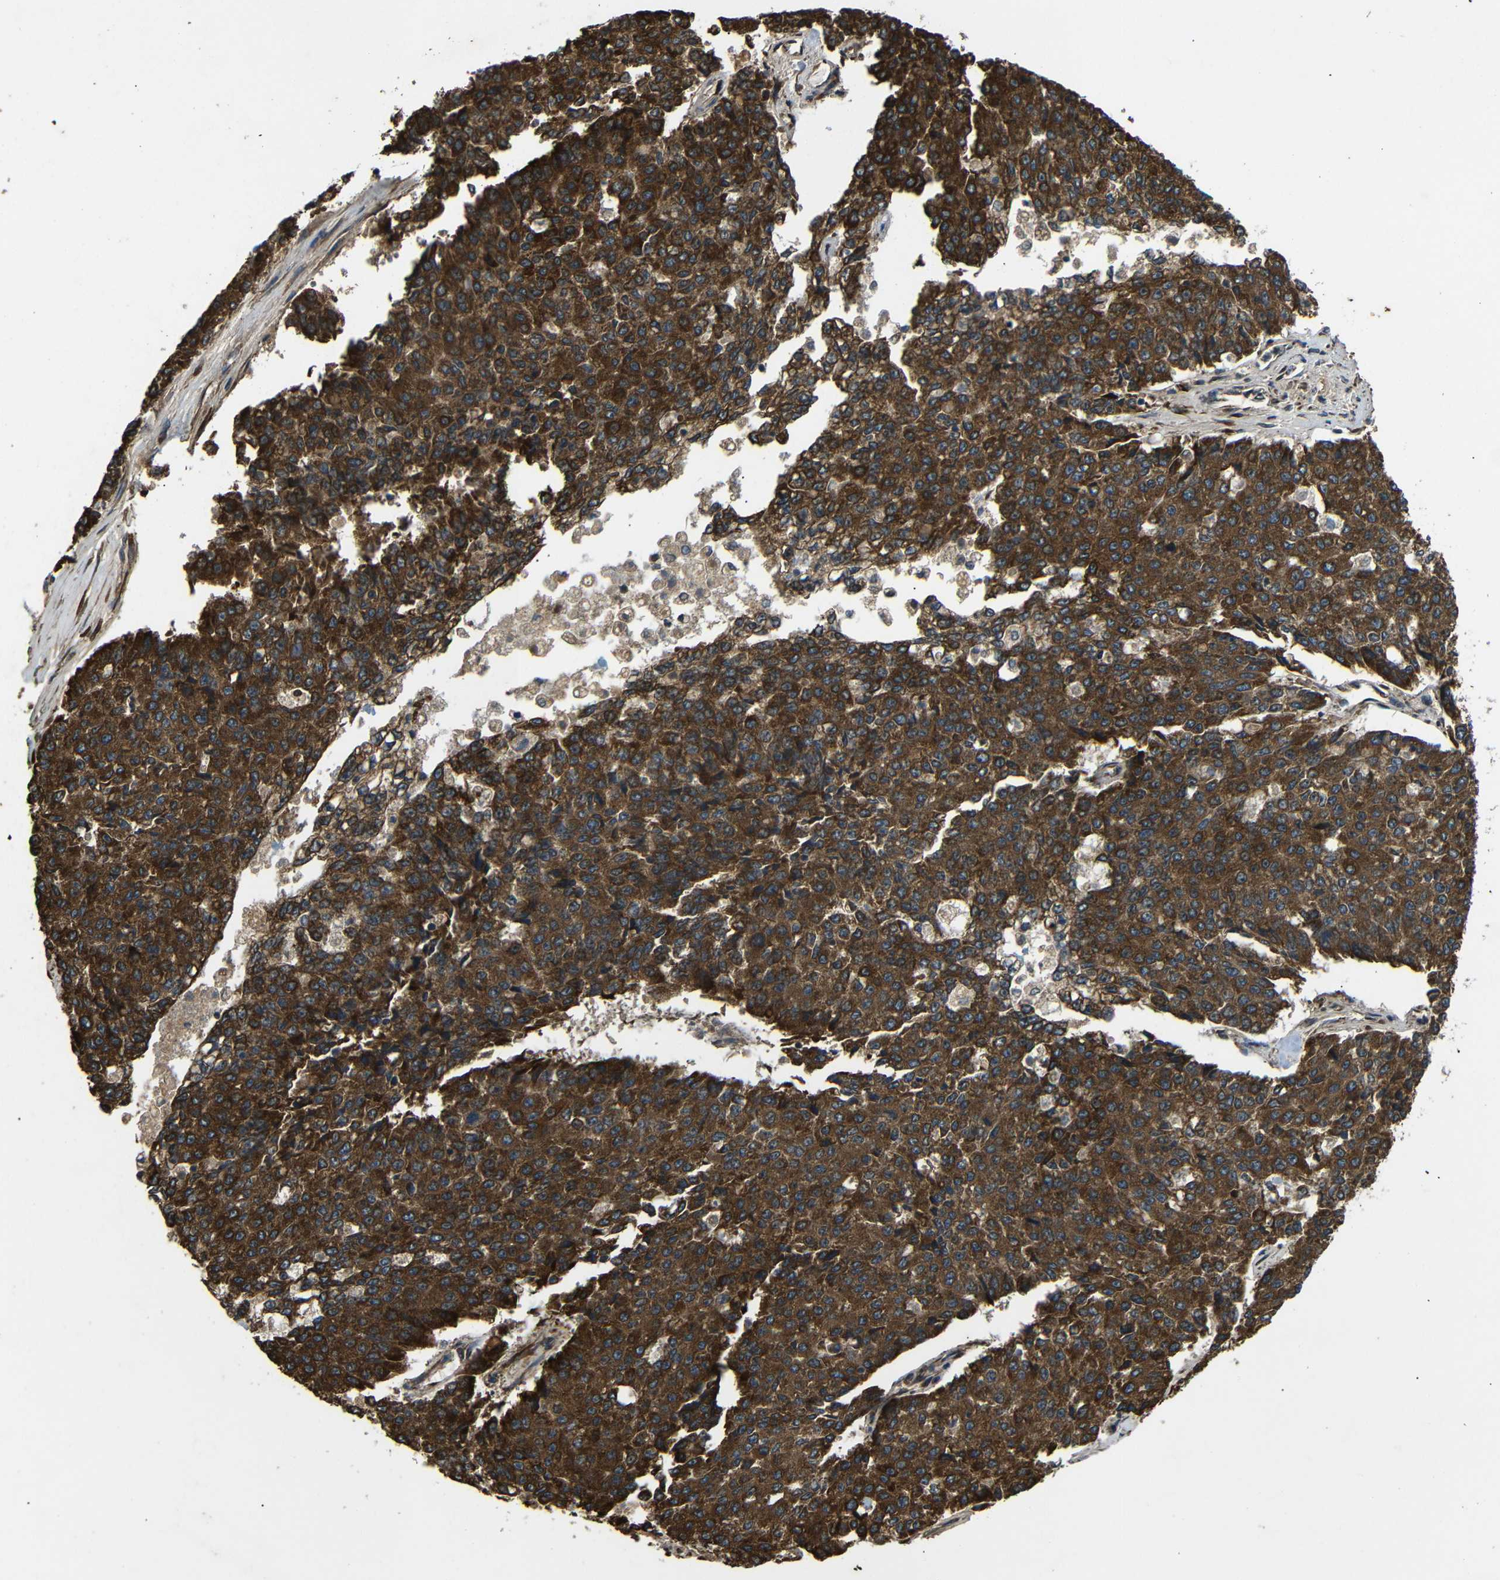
{"staining": {"intensity": "strong", "quantity": ">75%", "location": "cytoplasmic/membranous"}, "tissue": "pancreatic cancer", "cell_type": "Tumor cells", "image_type": "cancer", "snomed": [{"axis": "morphology", "description": "Adenocarcinoma, NOS"}, {"axis": "topography", "description": "Pancreas"}], "caption": "A brown stain highlights strong cytoplasmic/membranous expression of a protein in pancreatic cancer (adenocarcinoma) tumor cells. The protein of interest is stained brown, and the nuclei are stained in blue (DAB IHC with brightfield microscopy, high magnification).", "gene": "TRPC1", "patient": {"sex": "male", "age": 50}}